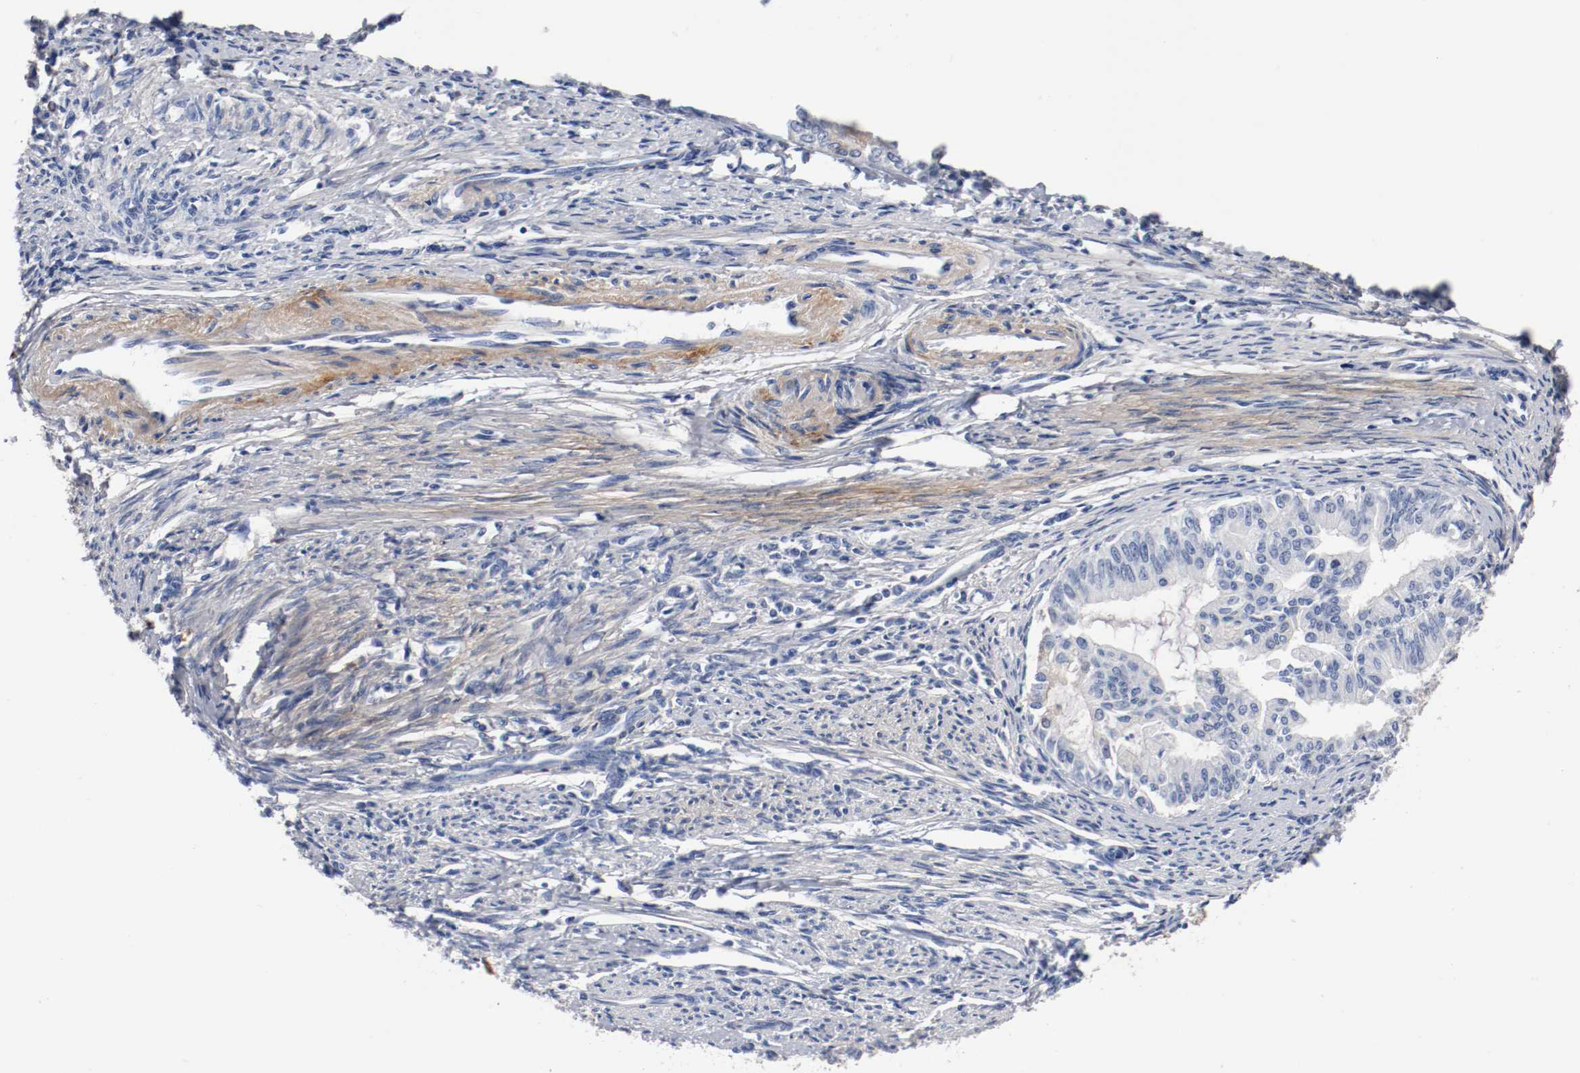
{"staining": {"intensity": "moderate", "quantity": "<25%", "location": "cytoplasmic/membranous"}, "tissue": "endometrial cancer", "cell_type": "Tumor cells", "image_type": "cancer", "snomed": [{"axis": "morphology", "description": "Adenocarcinoma, NOS"}, {"axis": "topography", "description": "Endometrium"}], "caption": "Adenocarcinoma (endometrial) stained with a protein marker exhibits moderate staining in tumor cells.", "gene": "TNC", "patient": {"sex": "female", "age": 66}}